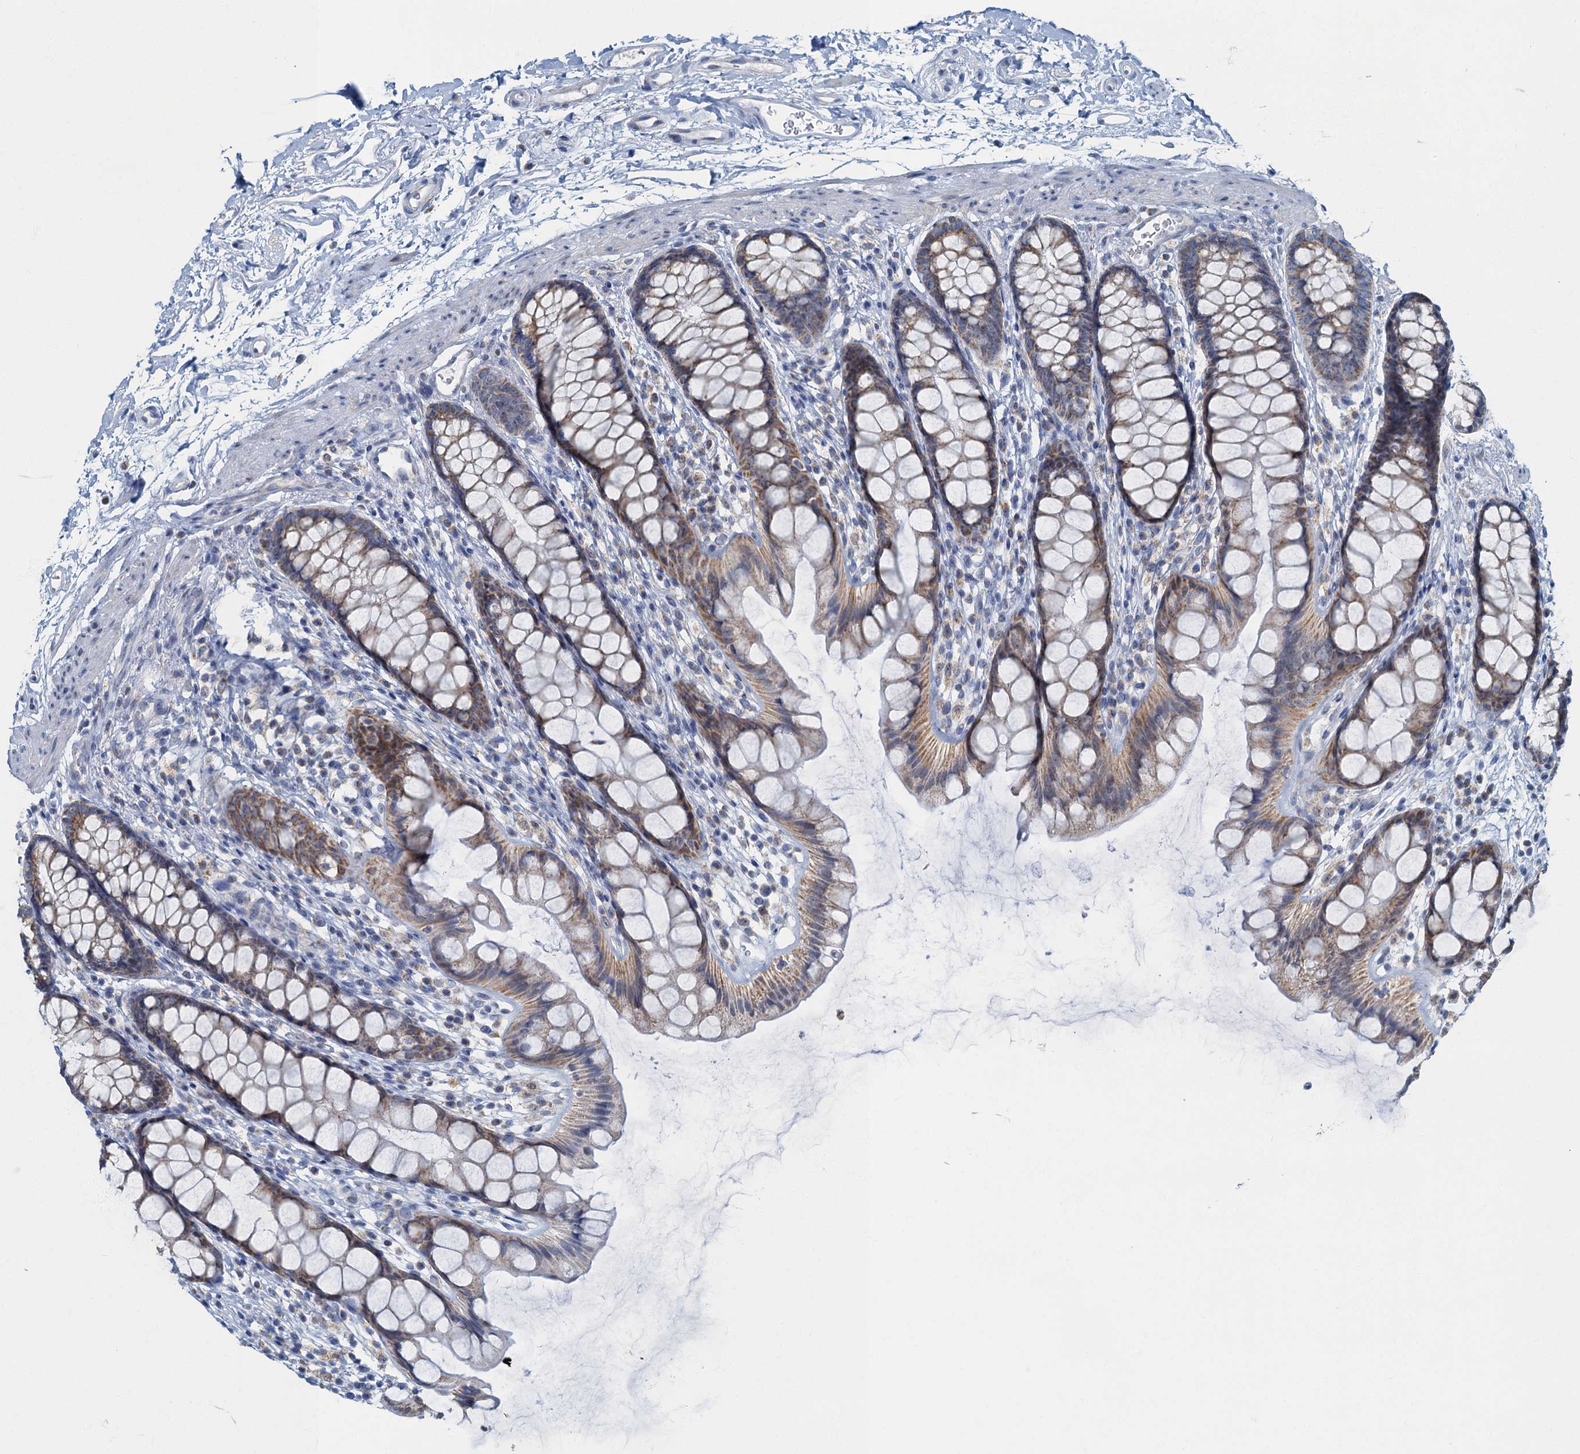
{"staining": {"intensity": "moderate", "quantity": "25%-75%", "location": "cytoplasmic/membranous"}, "tissue": "rectum", "cell_type": "Glandular cells", "image_type": "normal", "snomed": [{"axis": "morphology", "description": "Normal tissue, NOS"}, {"axis": "topography", "description": "Rectum"}], "caption": "High-magnification brightfield microscopy of unremarkable rectum stained with DAB (brown) and counterstained with hematoxylin (blue). glandular cells exhibit moderate cytoplasmic/membranous positivity is identified in approximately25%-75% of cells.", "gene": "RAD9B", "patient": {"sex": "female", "age": 65}}